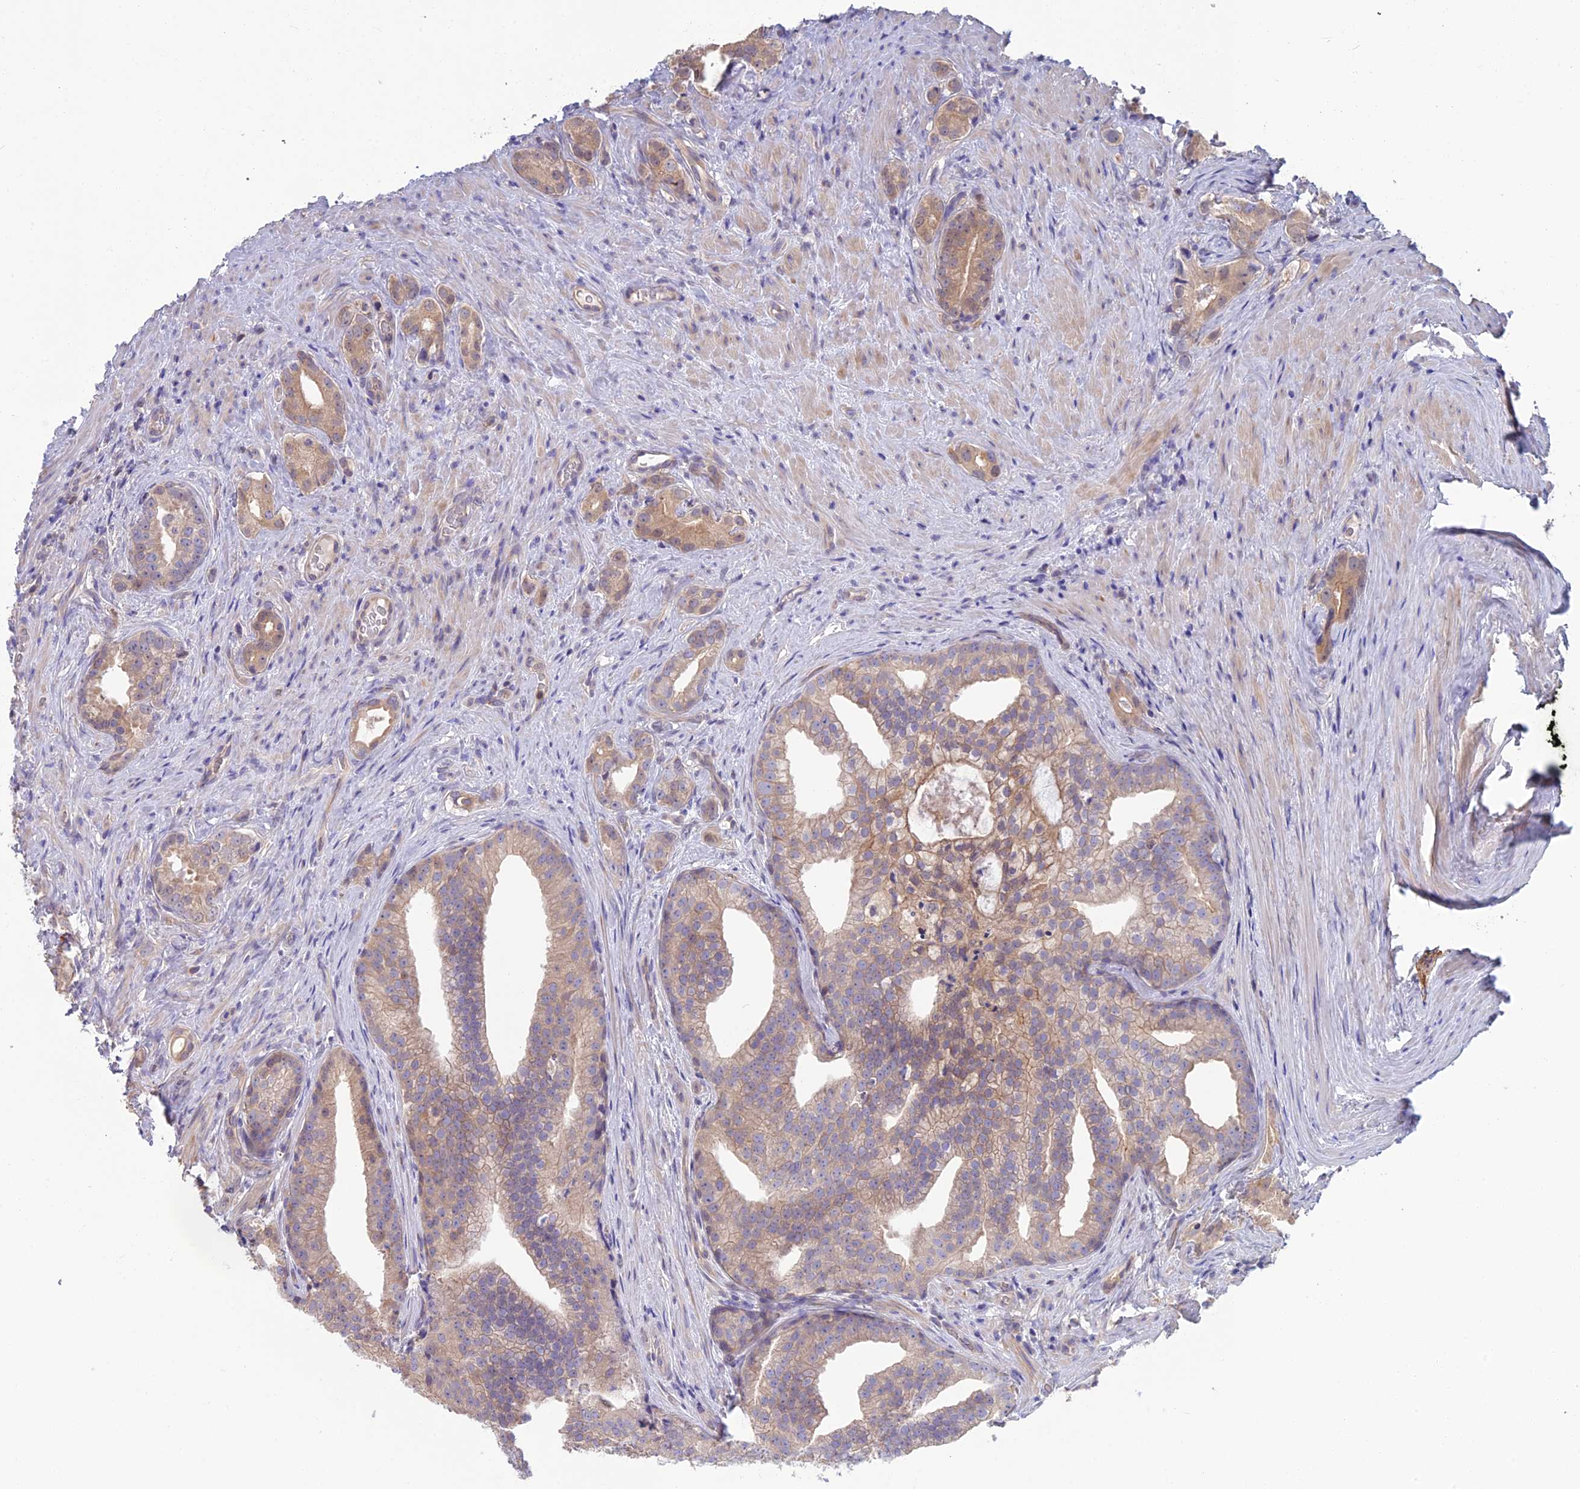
{"staining": {"intensity": "weak", "quantity": "25%-75%", "location": "cytoplasmic/membranous"}, "tissue": "prostate cancer", "cell_type": "Tumor cells", "image_type": "cancer", "snomed": [{"axis": "morphology", "description": "Adenocarcinoma, Low grade"}, {"axis": "topography", "description": "Prostate"}], "caption": "Immunohistochemical staining of low-grade adenocarcinoma (prostate) reveals weak cytoplasmic/membranous protein positivity in approximately 25%-75% of tumor cells. (Stains: DAB in brown, nuclei in blue, Microscopy: brightfield microscopy at high magnification).", "gene": "SNAP91", "patient": {"sex": "male", "age": 71}}